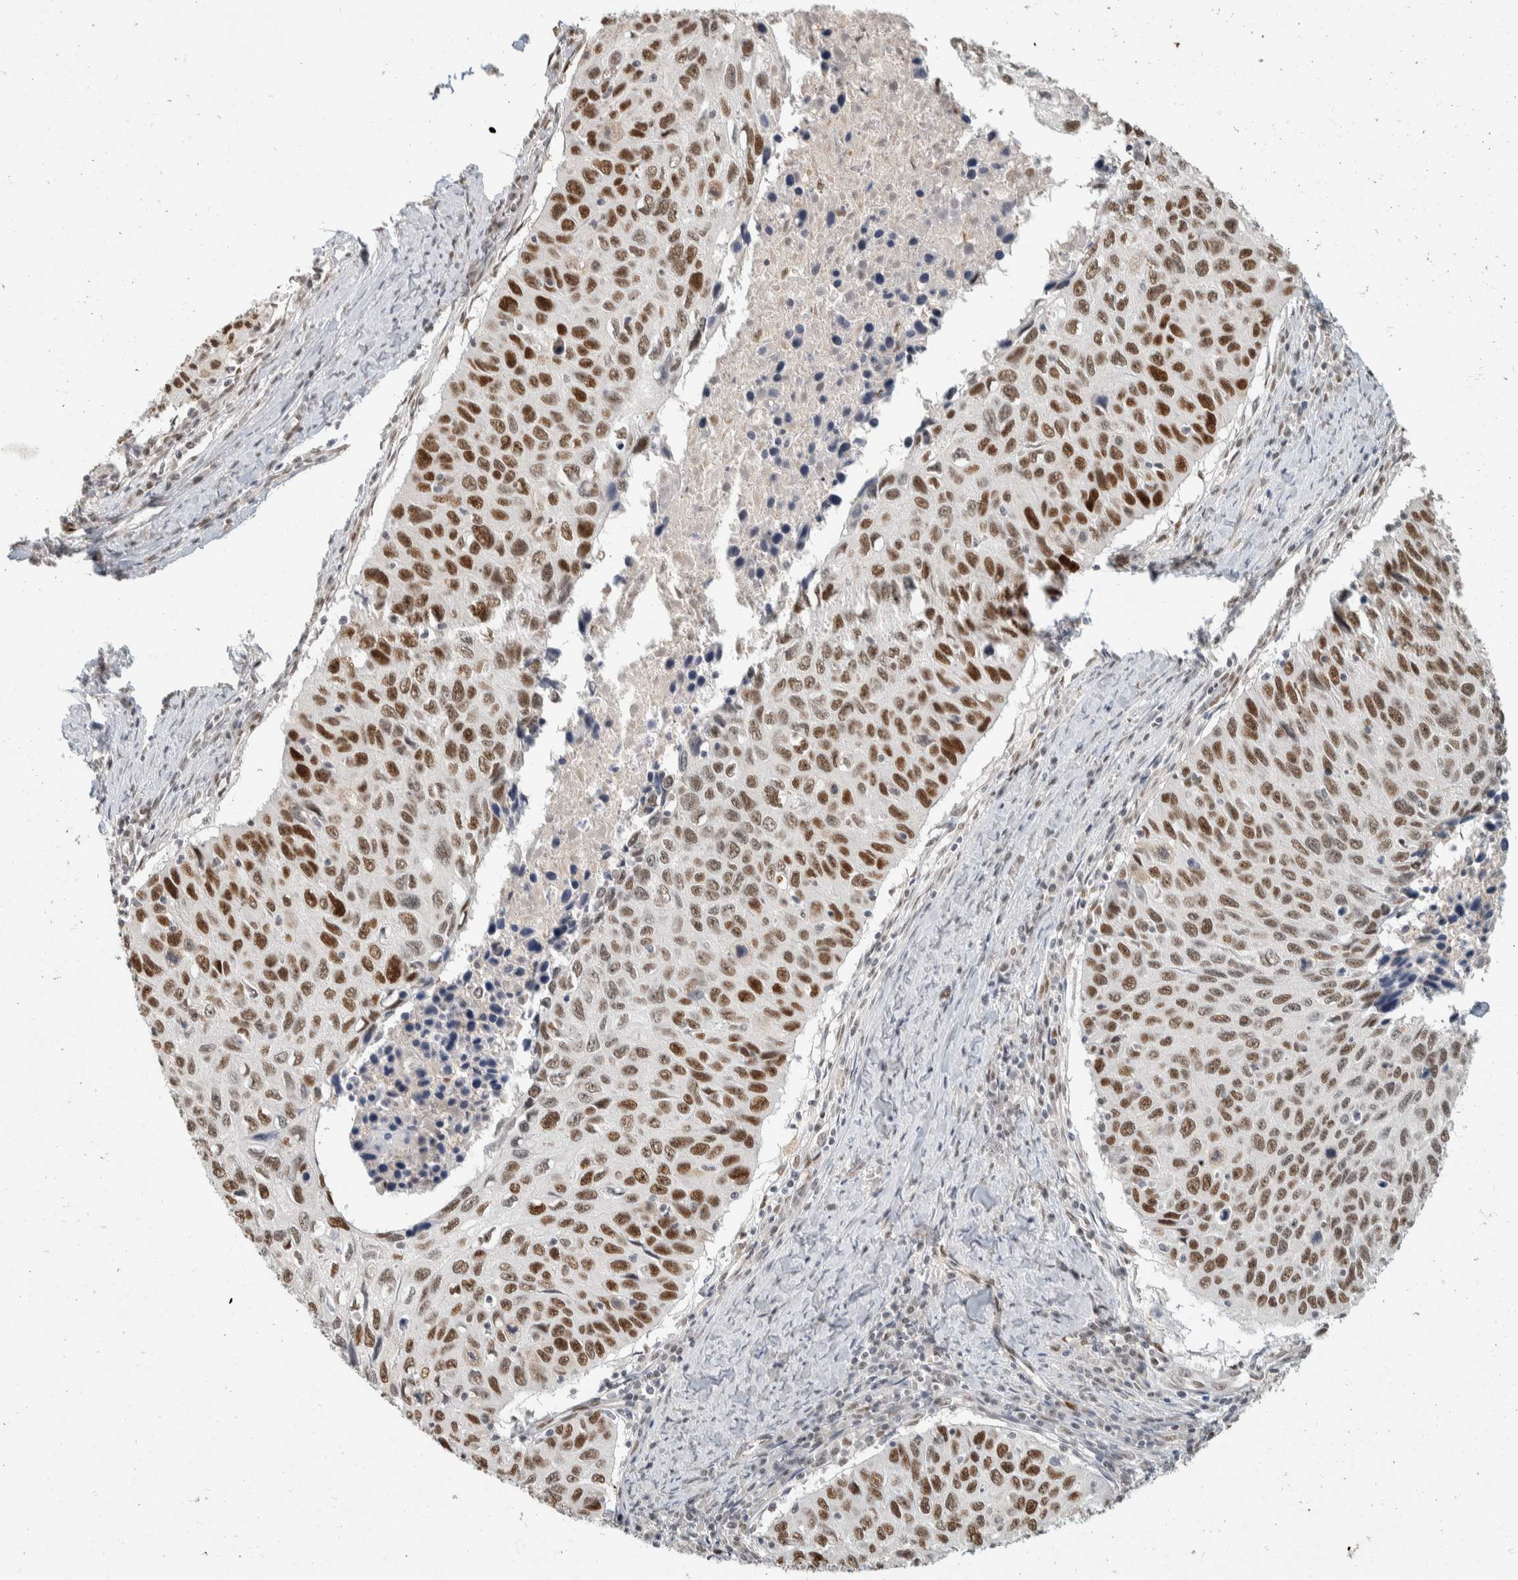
{"staining": {"intensity": "strong", "quantity": ">75%", "location": "nuclear"}, "tissue": "cervical cancer", "cell_type": "Tumor cells", "image_type": "cancer", "snomed": [{"axis": "morphology", "description": "Squamous cell carcinoma, NOS"}, {"axis": "topography", "description": "Cervix"}], "caption": "IHC of human cervical squamous cell carcinoma shows high levels of strong nuclear staining in approximately >75% of tumor cells. (Stains: DAB (3,3'-diaminobenzidine) in brown, nuclei in blue, Microscopy: brightfield microscopy at high magnification).", "gene": "PUS7", "patient": {"sex": "female", "age": 53}}